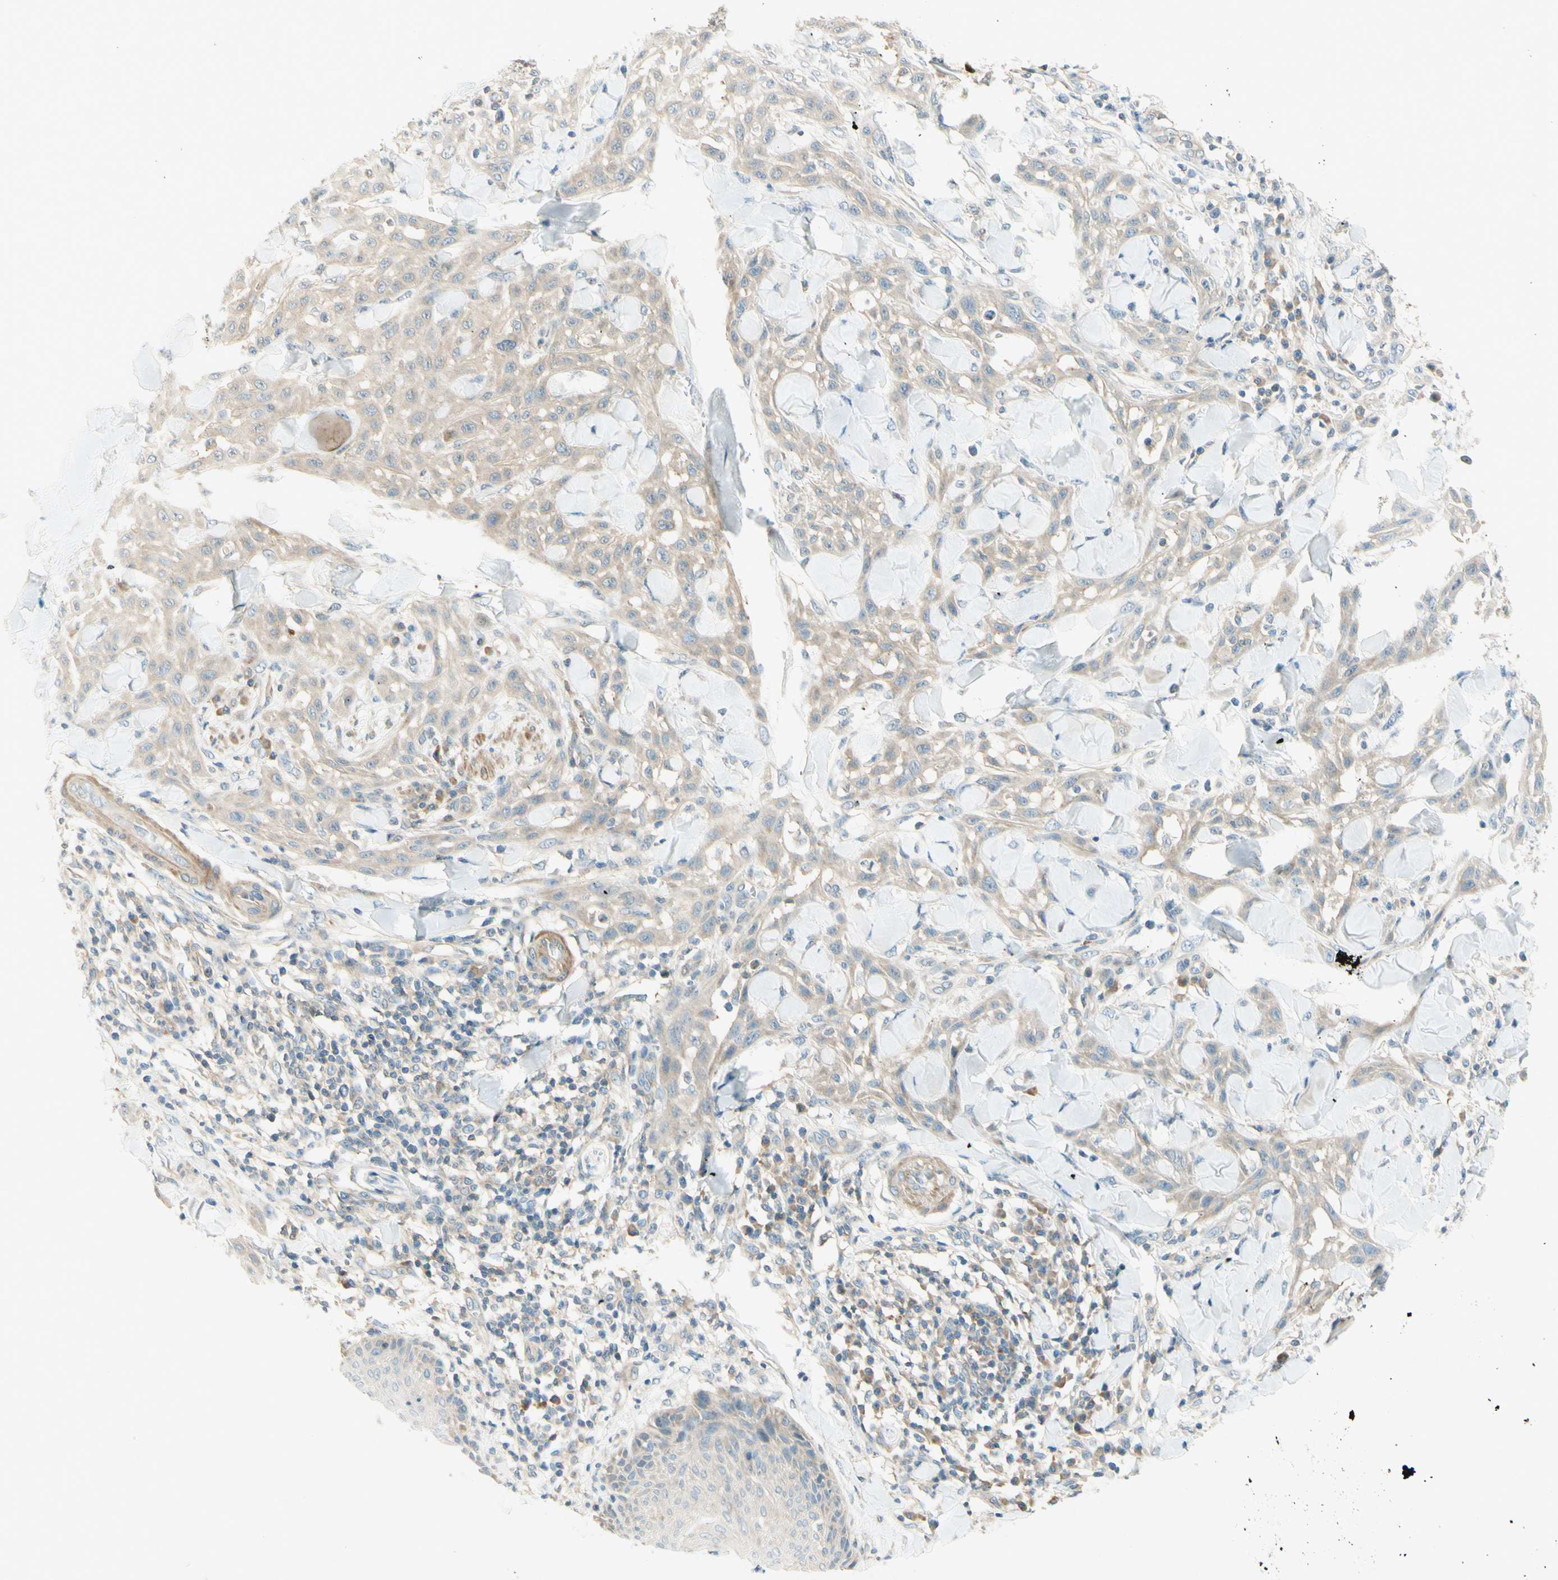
{"staining": {"intensity": "weak", "quantity": ">75%", "location": "cytoplasmic/membranous"}, "tissue": "skin cancer", "cell_type": "Tumor cells", "image_type": "cancer", "snomed": [{"axis": "morphology", "description": "Squamous cell carcinoma, NOS"}, {"axis": "topography", "description": "Skin"}], "caption": "High-power microscopy captured an IHC photomicrograph of skin cancer, revealing weak cytoplasmic/membranous staining in about >75% of tumor cells.", "gene": "PROM1", "patient": {"sex": "male", "age": 24}}